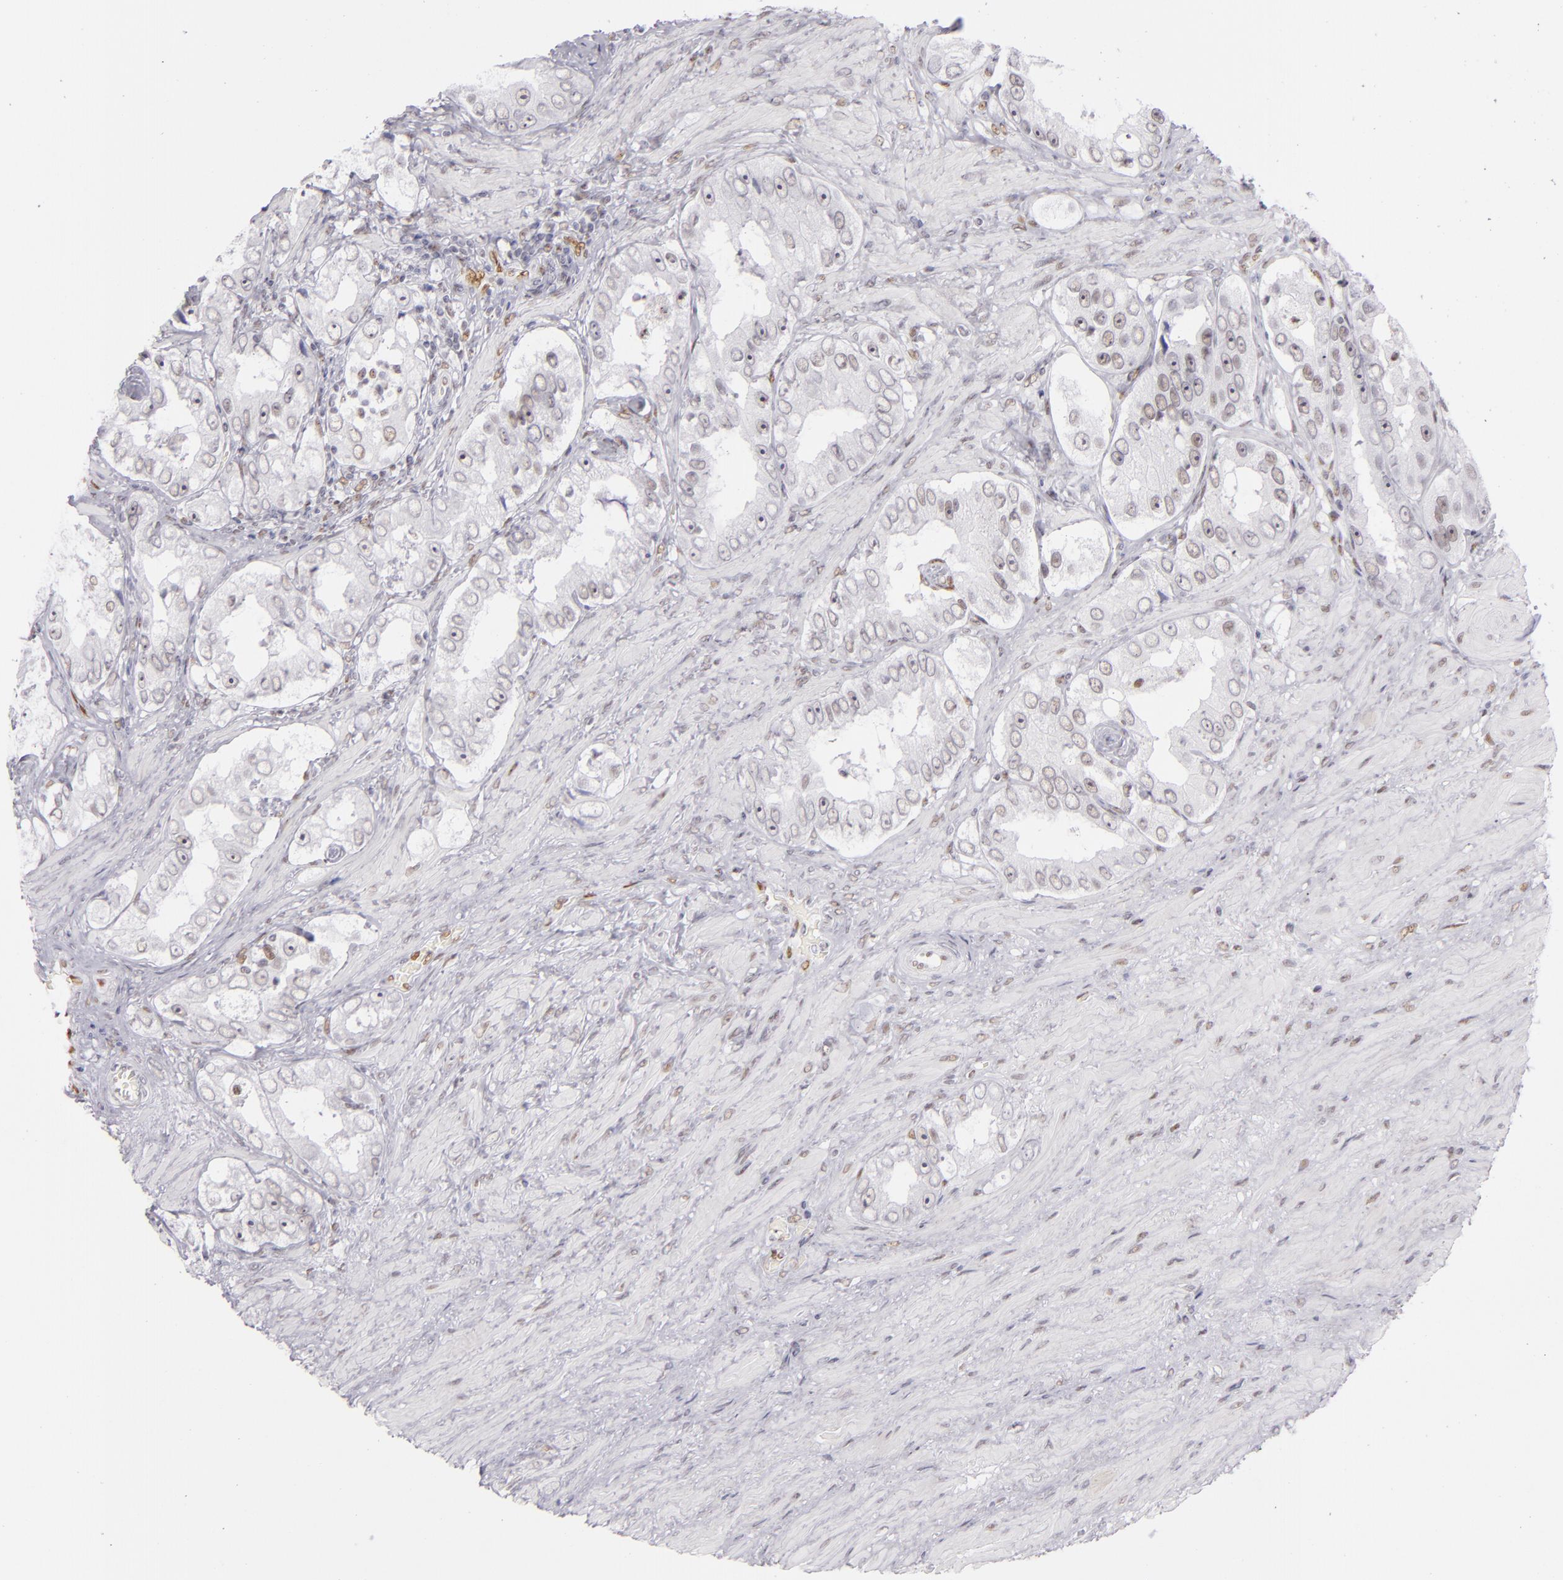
{"staining": {"intensity": "weak", "quantity": "<25%", "location": "nuclear"}, "tissue": "prostate cancer", "cell_type": "Tumor cells", "image_type": "cancer", "snomed": [{"axis": "morphology", "description": "Adenocarcinoma, High grade"}, {"axis": "topography", "description": "Prostate"}], "caption": "The histopathology image reveals no staining of tumor cells in prostate adenocarcinoma (high-grade).", "gene": "TOP3A", "patient": {"sex": "male", "age": 63}}